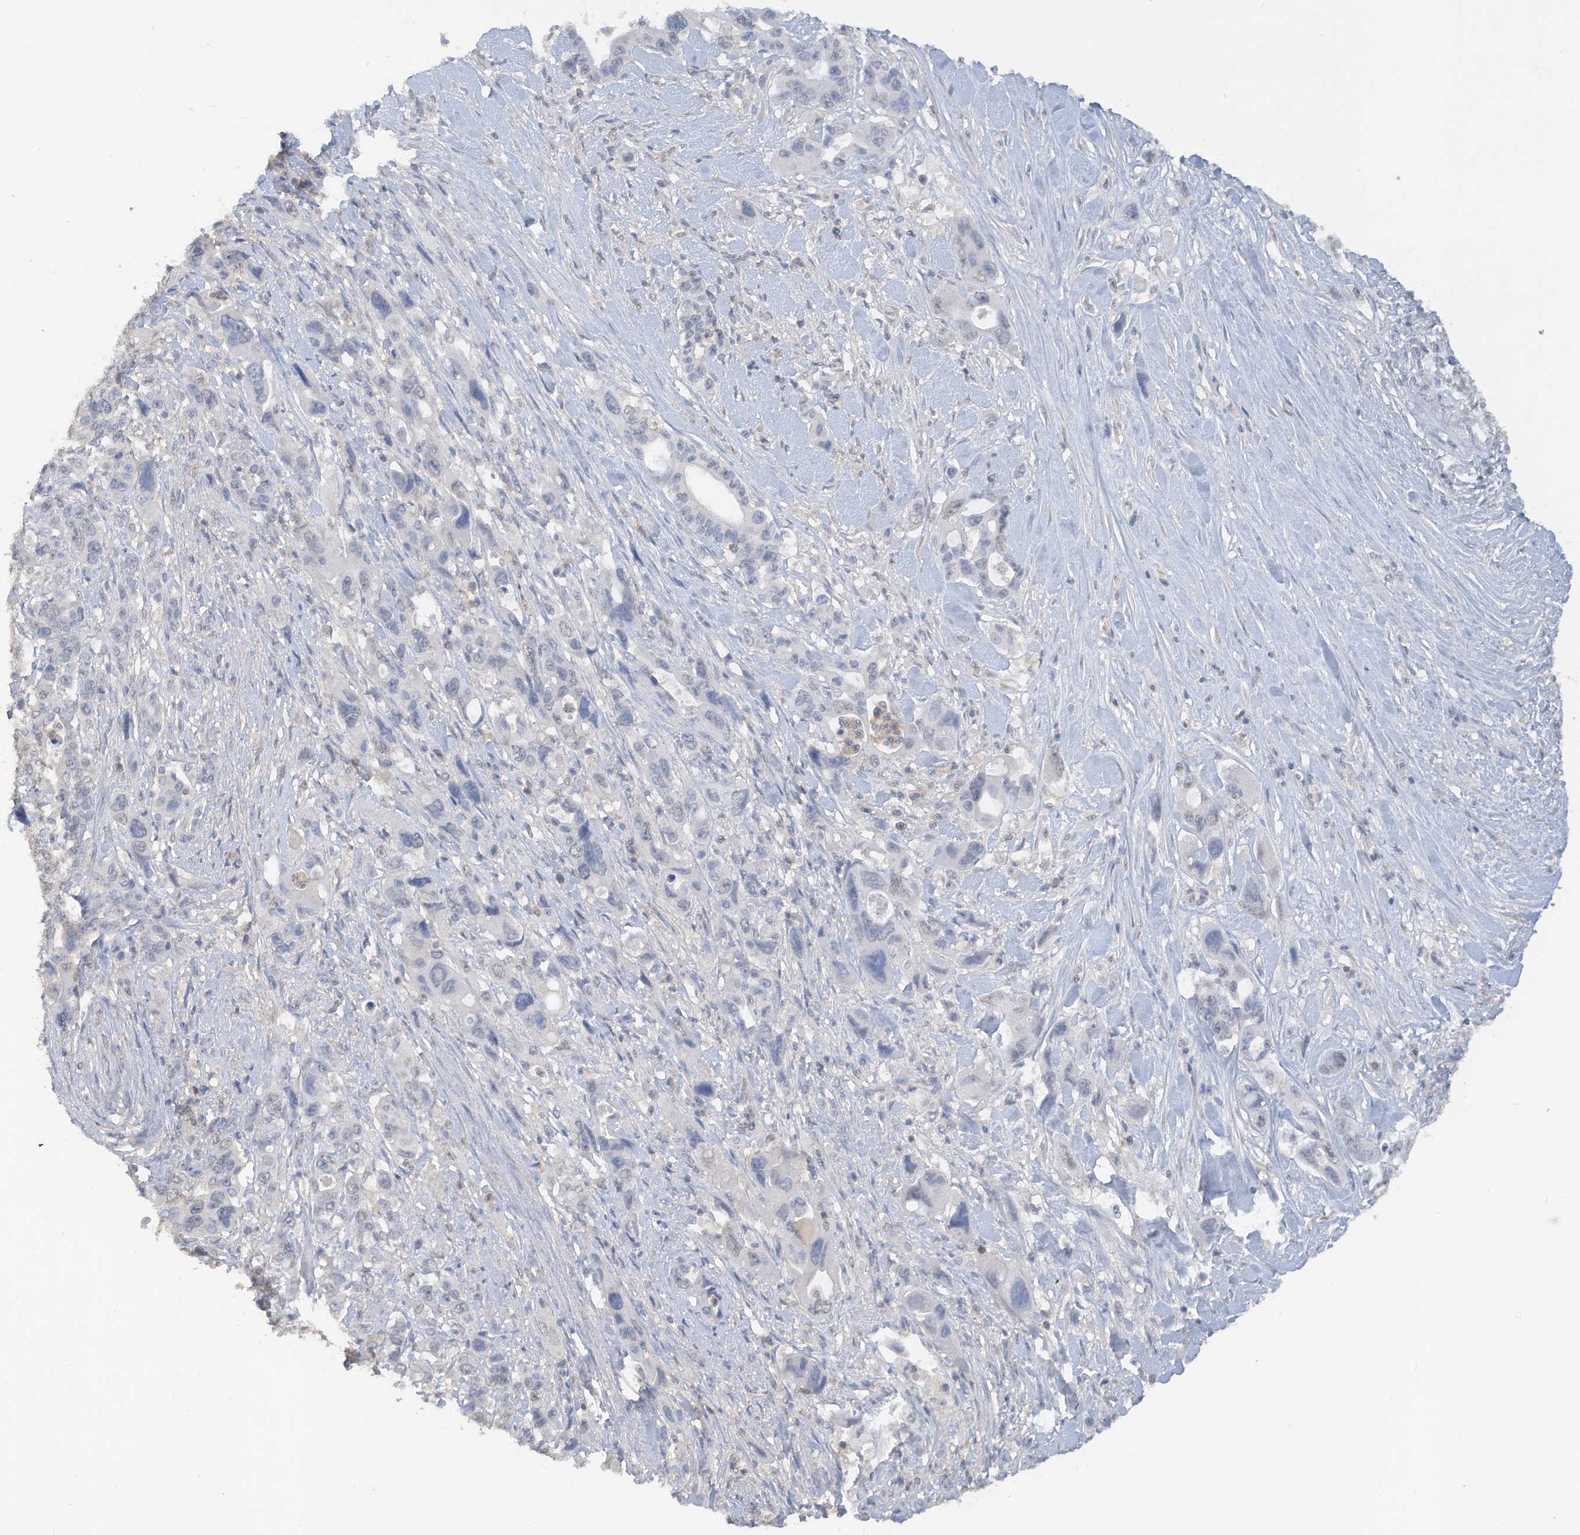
{"staining": {"intensity": "negative", "quantity": "none", "location": "none"}, "tissue": "pancreatic cancer", "cell_type": "Tumor cells", "image_type": "cancer", "snomed": [{"axis": "morphology", "description": "Adenocarcinoma, NOS"}, {"axis": "topography", "description": "Pancreas"}], "caption": "Immunohistochemistry (IHC) image of neoplastic tissue: human pancreatic cancer (adenocarcinoma) stained with DAB (3,3'-diaminobenzidine) demonstrates no significant protein expression in tumor cells.", "gene": "HAS3", "patient": {"sex": "male", "age": 46}}